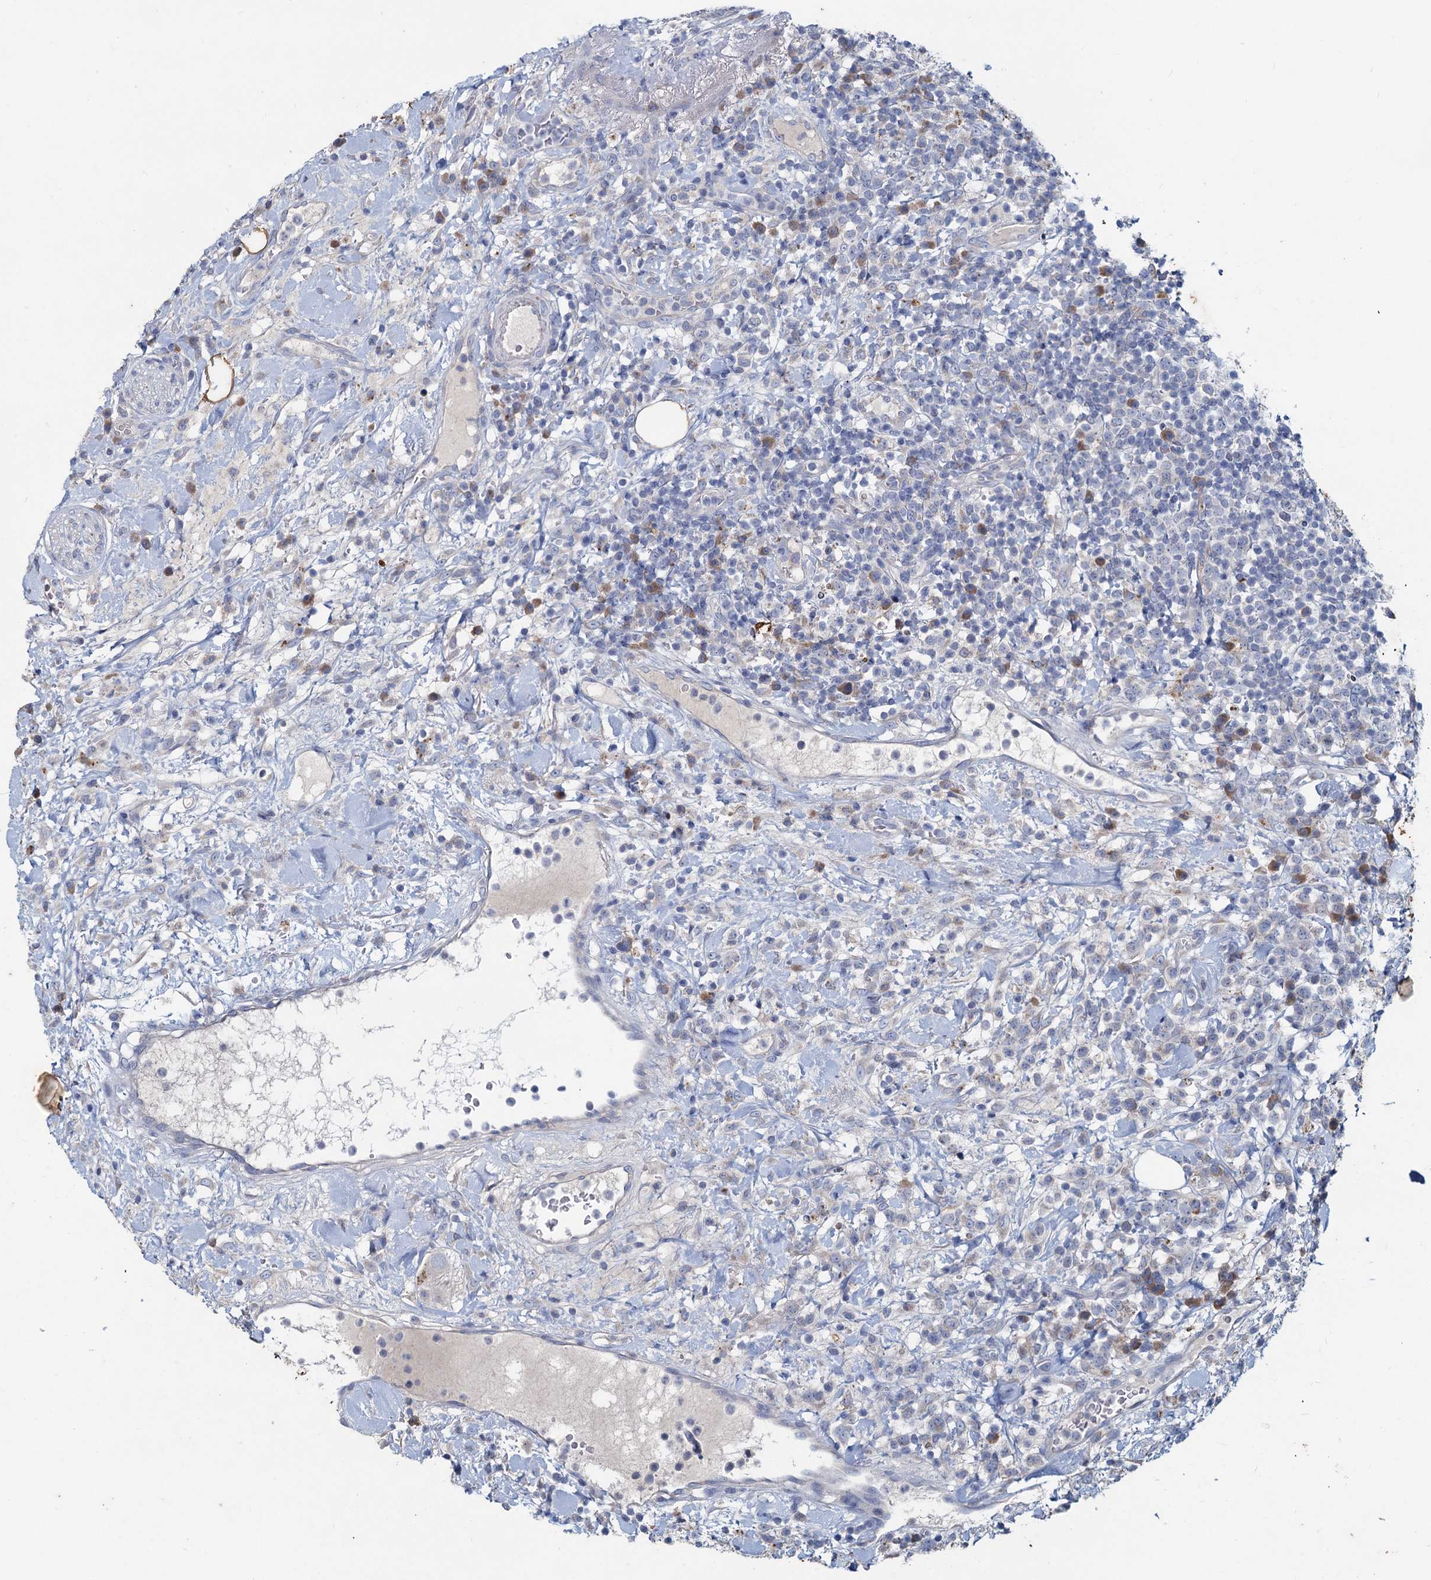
{"staining": {"intensity": "negative", "quantity": "none", "location": "none"}, "tissue": "lymphoma", "cell_type": "Tumor cells", "image_type": "cancer", "snomed": [{"axis": "morphology", "description": "Malignant lymphoma, non-Hodgkin's type, High grade"}, {"axis": "topography", "description": "Colon"}], "caption": "Tumor cells are negative for protein expression in human lymphoma.", "gene": "TMX2", "patient": {"sex": "female", "age": 53}}